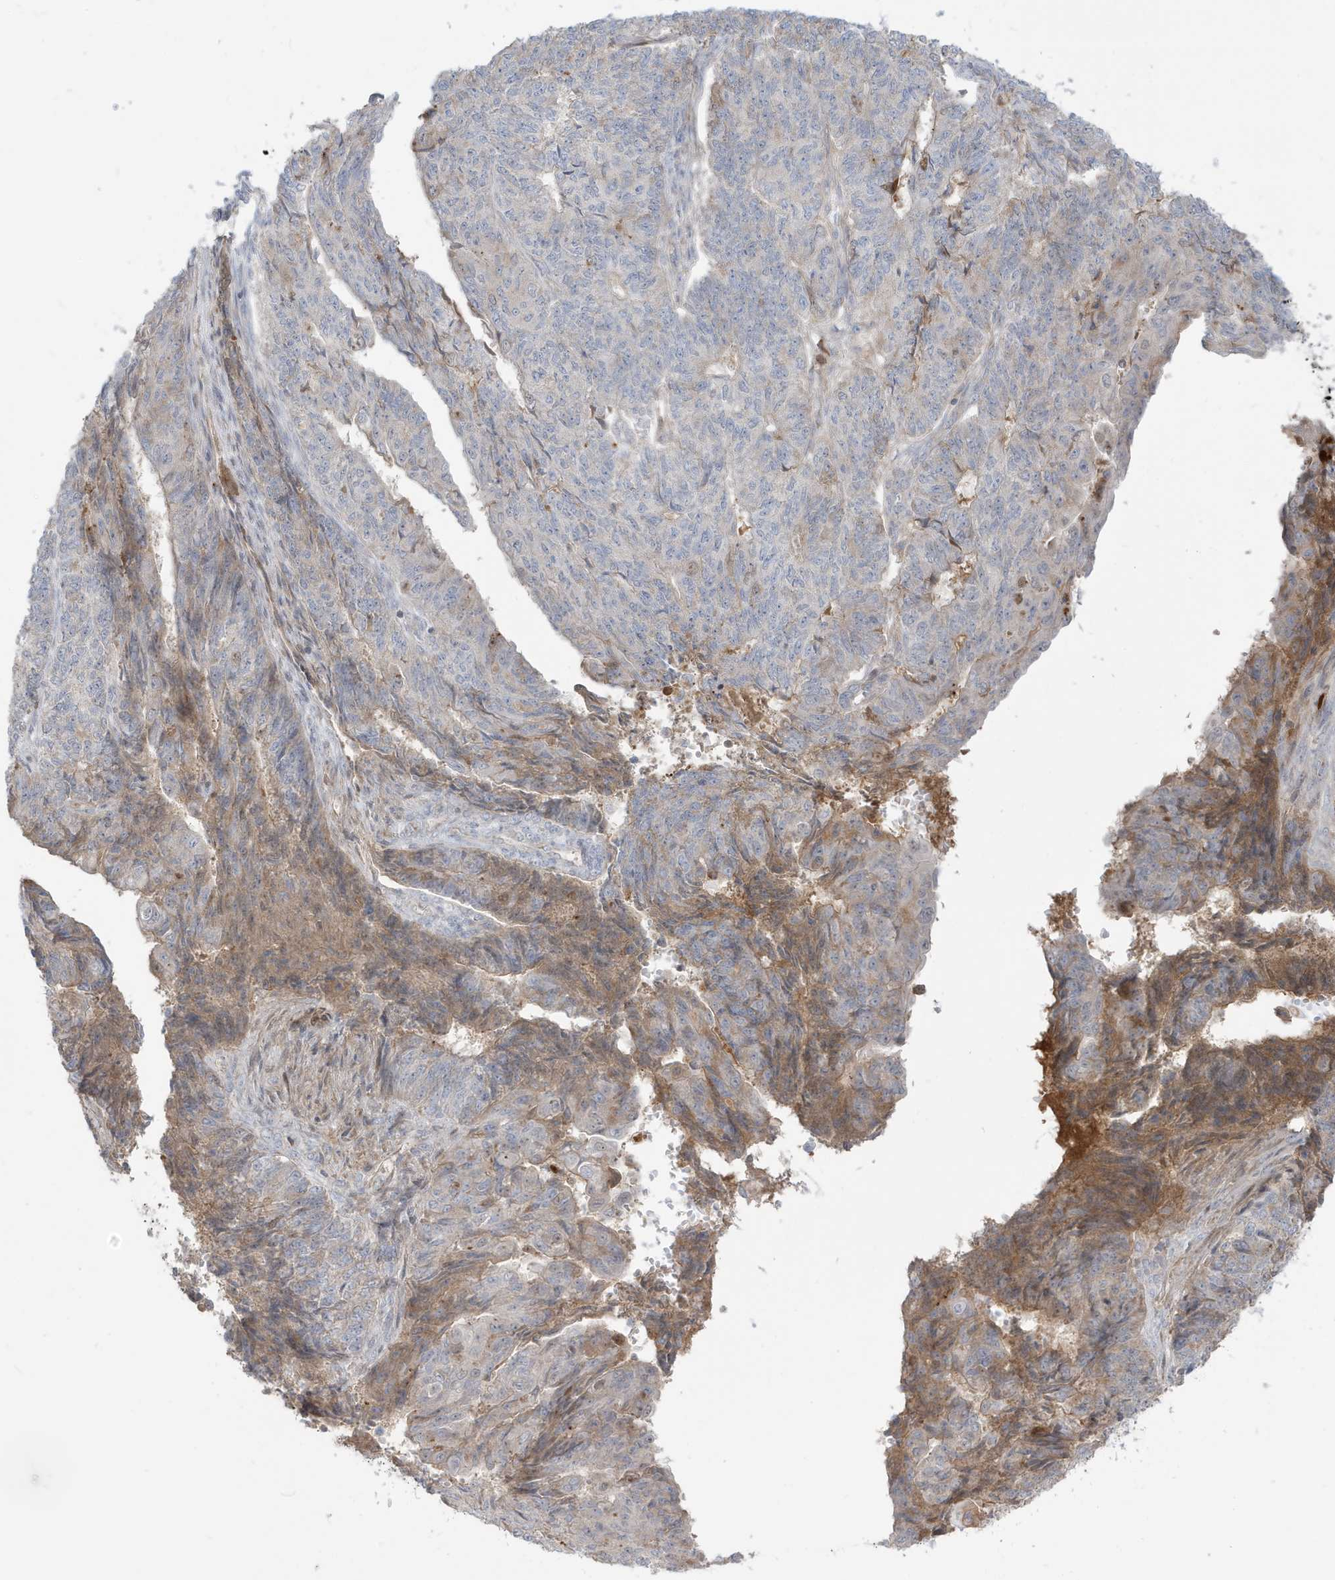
{"staining": {"intensity": "moderate", "quantity": "<25%", "location": "cytoplasmic/membranous"}, "tissue": "endometrial cancer", "cell_type": "Tumor cells", "image_type": "cancer", "snomed": [{"axis": "morphology", "description": "Adenocarcinoma, NOS"}, {"axis": "topography", "description": "Endometrium"}], "caption": "Immunohistochemical staining of human endometrial adenocarcinoma shows low levels of moderate cytoplasmic/membranous staining in approximately <25% of tumor cells.", "gene": "IFT57", "patient": {"sex": "female", "age": 32}}